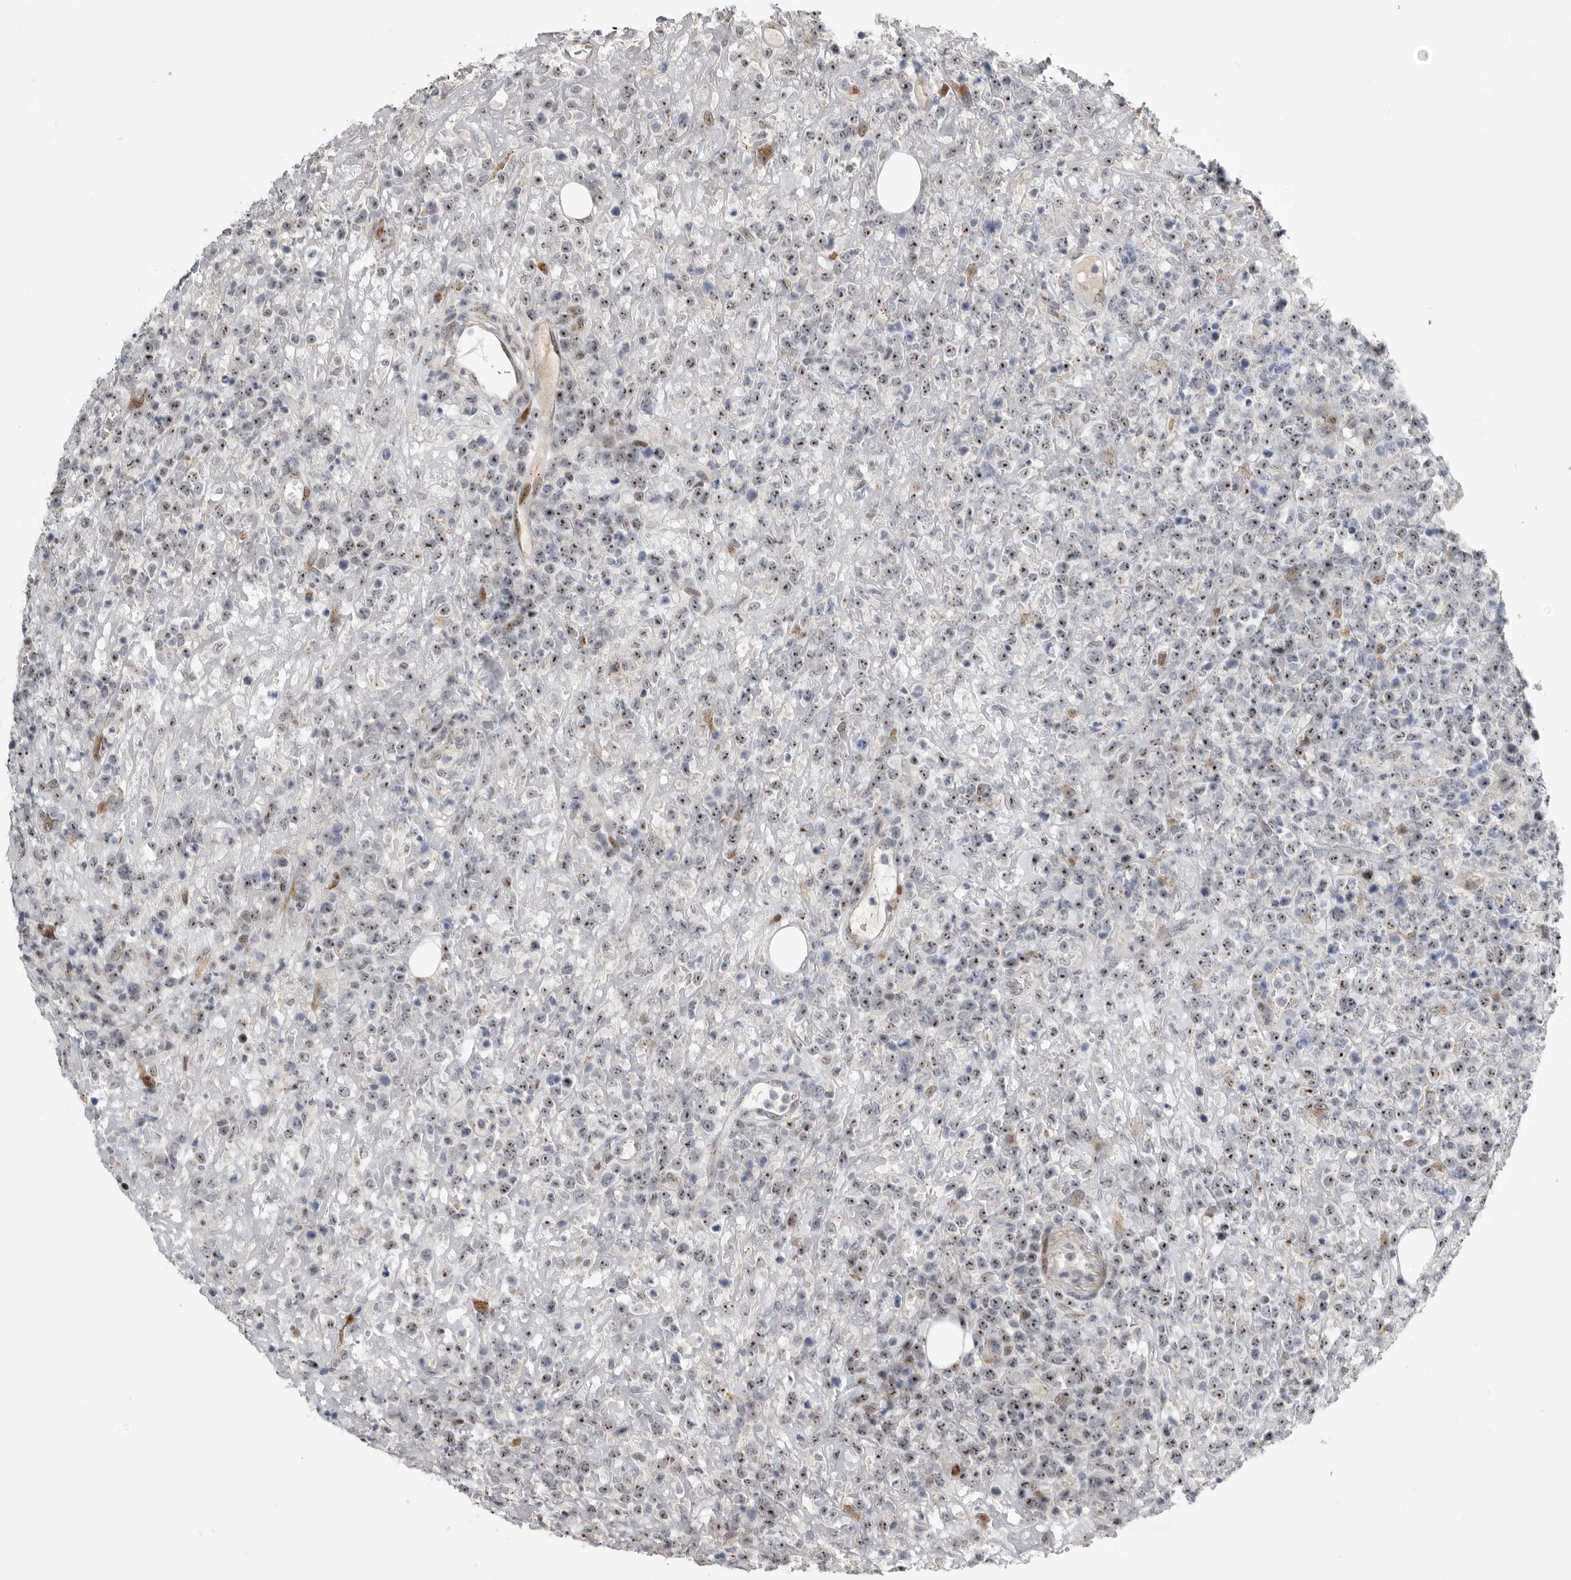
{"staining": {"intensity": "moderate", "quantity": ">75%", "location": "nuclear"}, "tissue": "lymphoma", "cell_type": "Tumor cells", "image_type": "cancer", "snomed": [{"axis": "morphology", "description": "Malignant lymphoma, non-Hodgkin's type, High grade"}, {"axis": "topography", "description": "Colon"}], "caption": "This is a micrograph of immunohistochemistry (IHC) staining of lymphoma, which shows moderate expression in the nuclear of tumor cells.", "gene": "PCMTD1", "patient": {"sex": "female", "age": 53}}